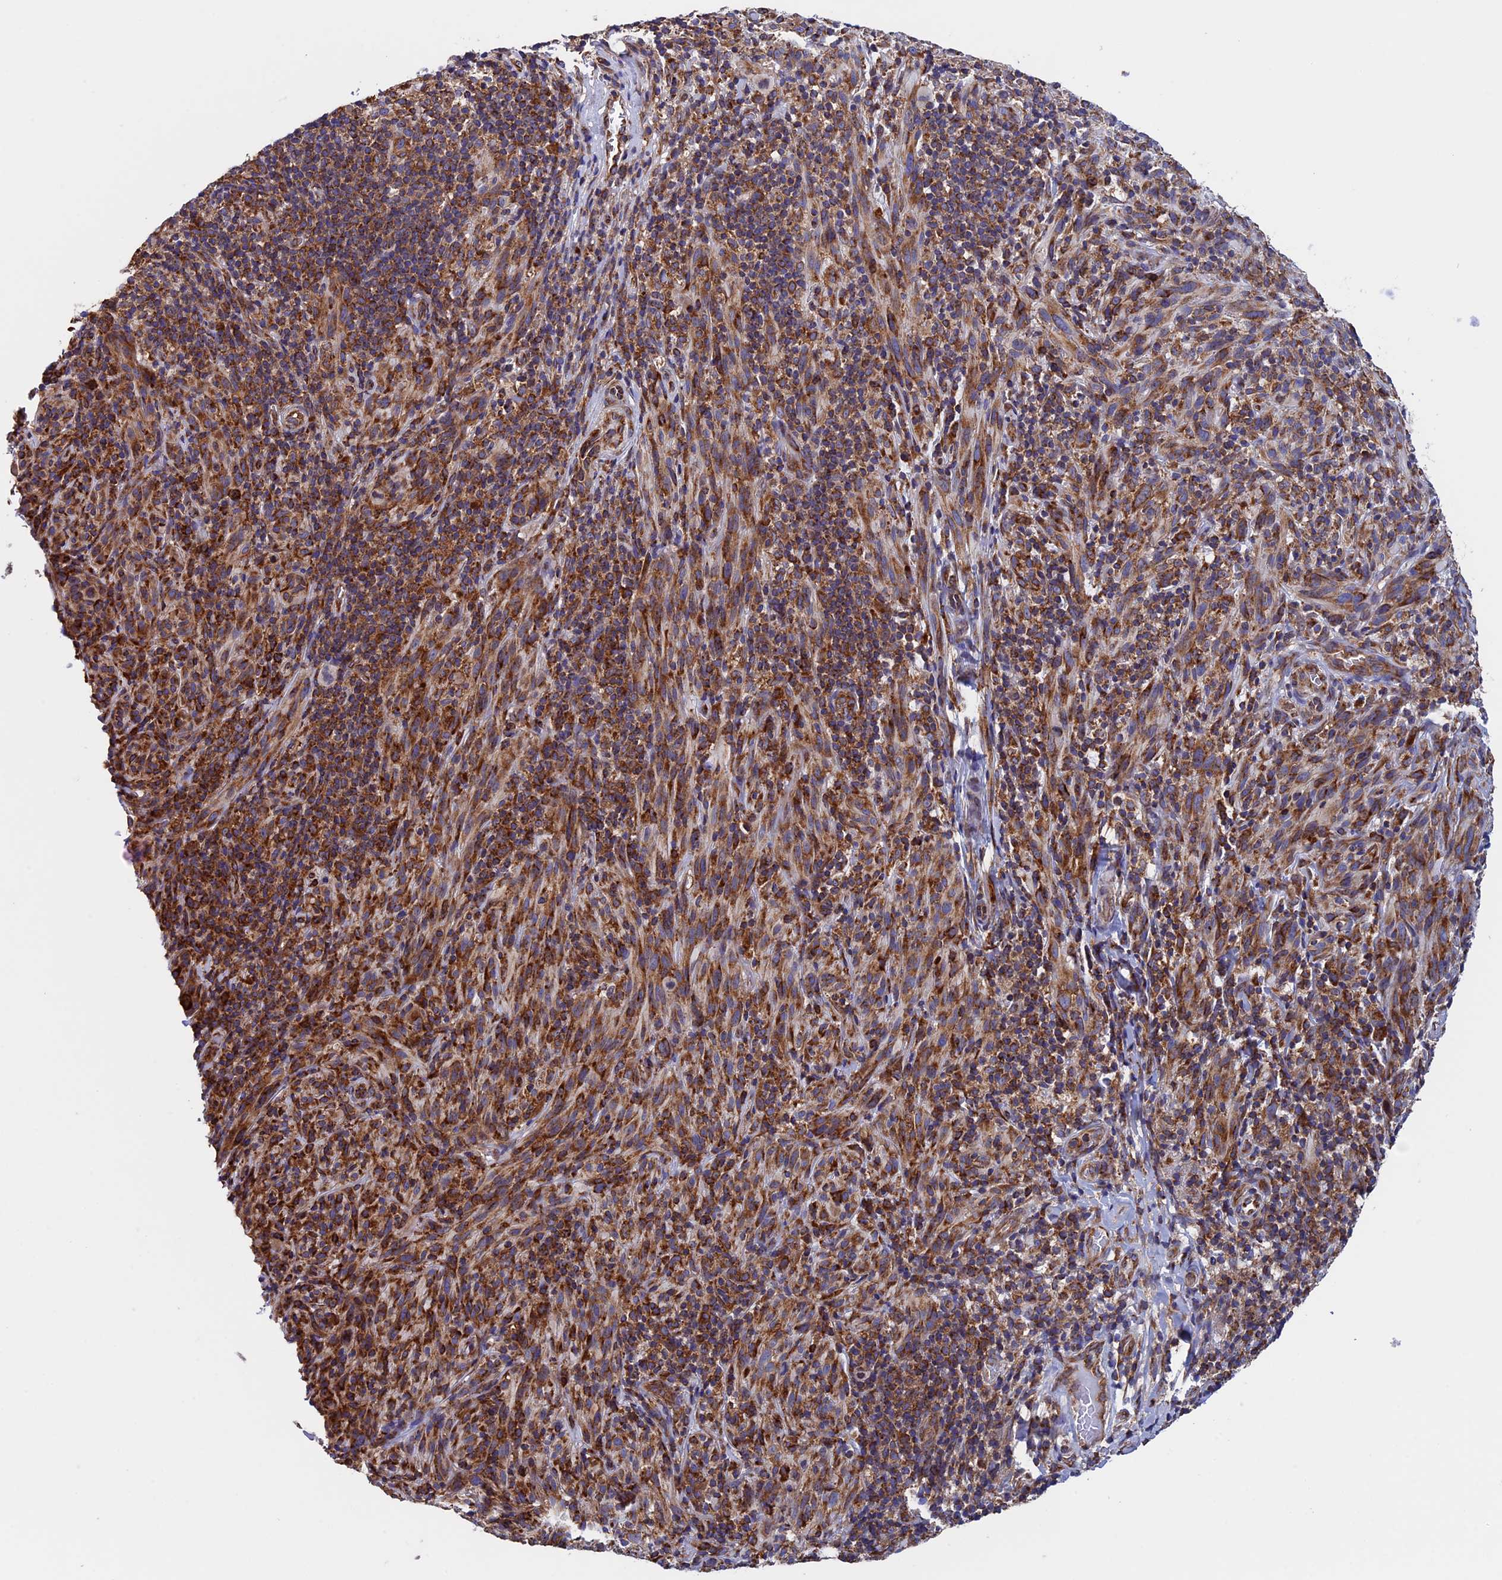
{"staining": {"intensity": "moderate", "quantity": ">75%", "location": "cytoplasmic/membranous"}, "tissue": "melanoma", "cell_type": "Tumor cells", "image_type": "cancer", "snomed": [{"axis": "morphology", "description": "Malignant melanoma, NOS"}, {"axis": "topography", "description": "Skin of head"}], "caption": "Brown immunohistochemical staining in melanoma demonstrates moderate cytoplasmic/membranous expression in about >75% of tumor cells.", "gene": "SLC9A5", "patient": {"sex": "male", "age": 96}}